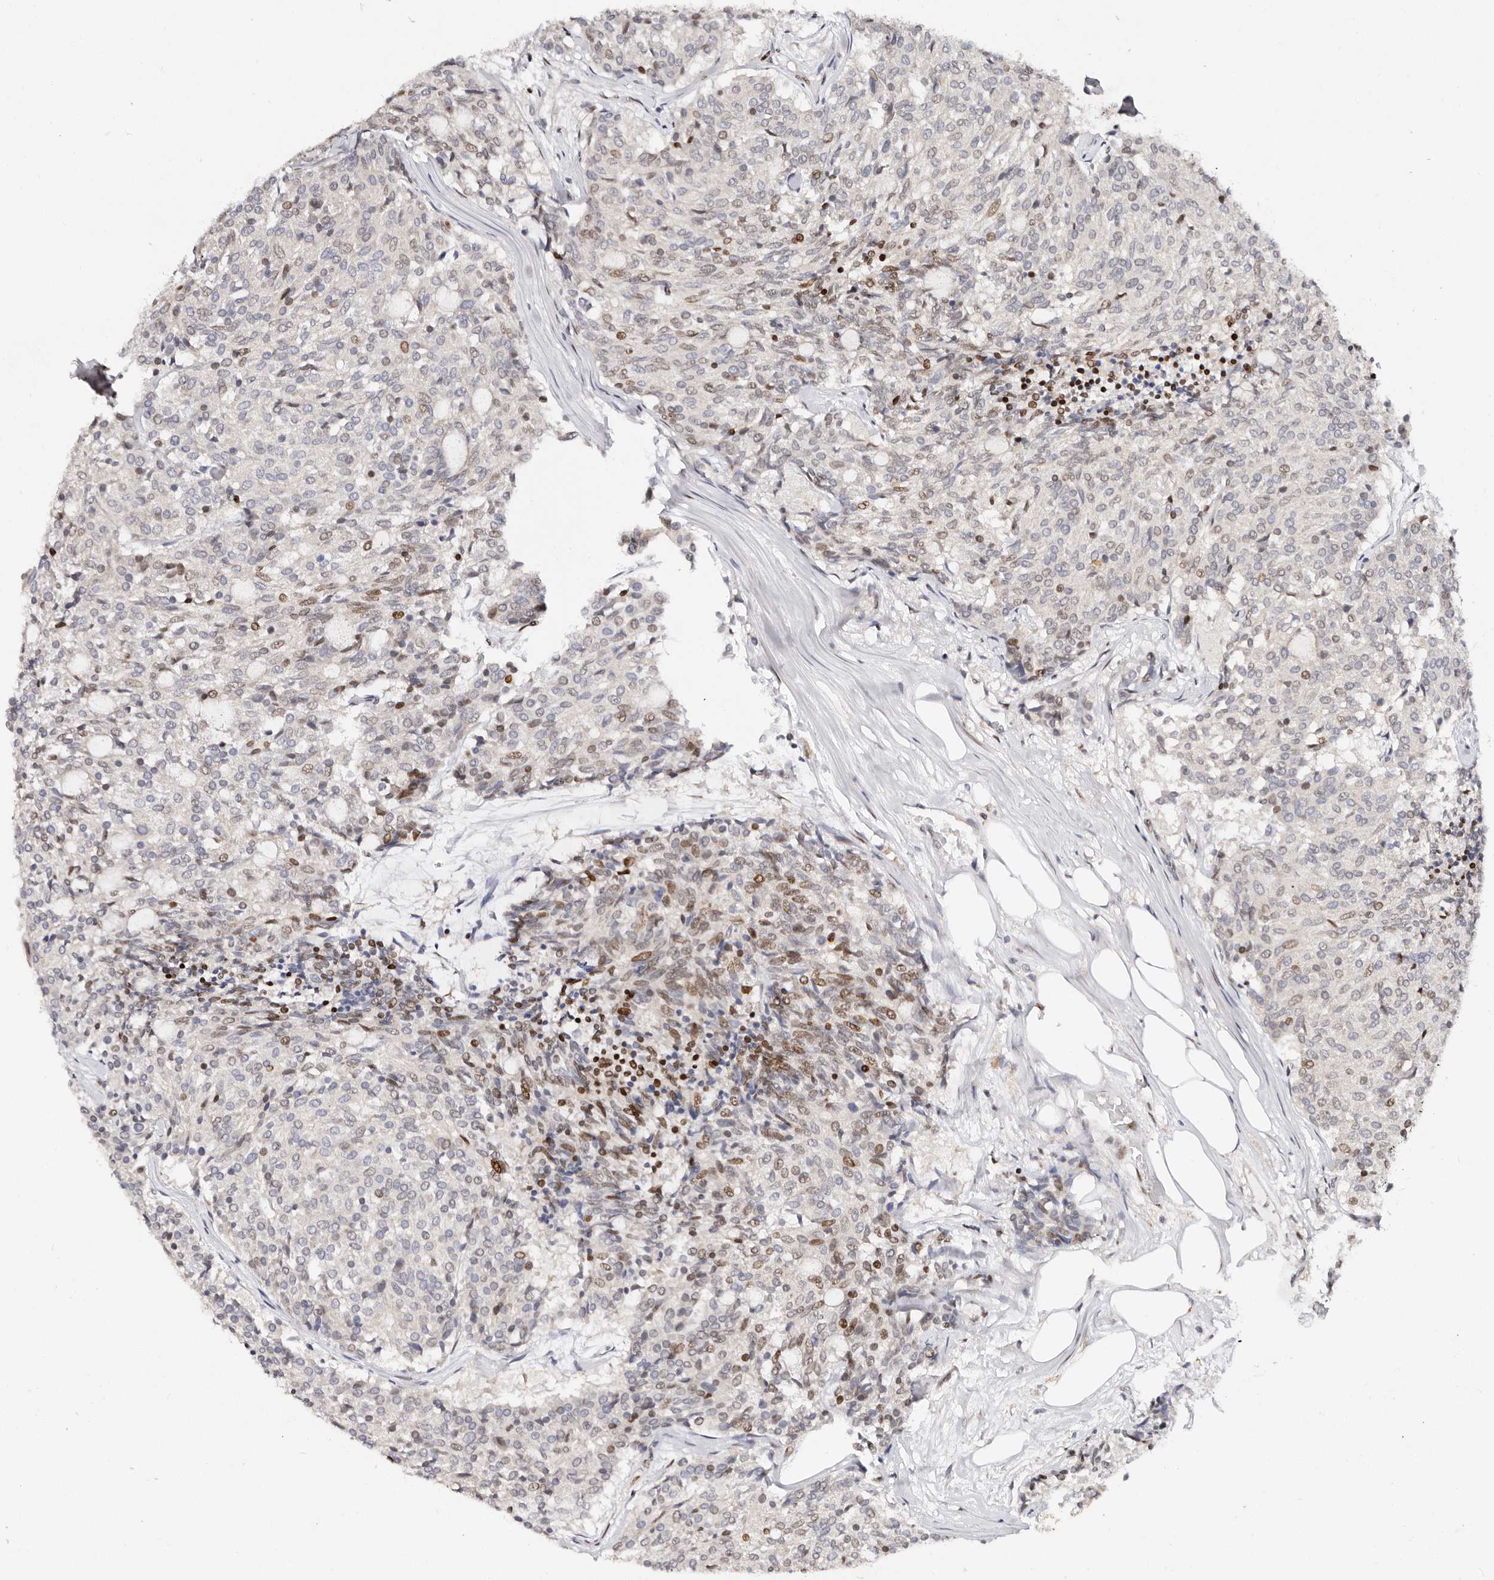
{"staining": {"intensity": "moderate", "quantity": "<25%", "location": "nuclear"}, "tissue": "carcinoid", "cell_type": "Tumor cells", "image_type": "cancer", "snomed": [{"axis": "morphology", "description": "Carcinoid, malignant, NOS"}, {"axis": "topography", "description": "Pancreas"}], "caption": "Immunohistochemical staining of human carcinoid exhibits low levels of moderate nuclear protein positivity in approximately <25% of tumor cells. (Brightfield microscopy of DAB IHC at high magnification).", "gene": "IQGAP3", "patient": {"sex": "female", "age": 54}}